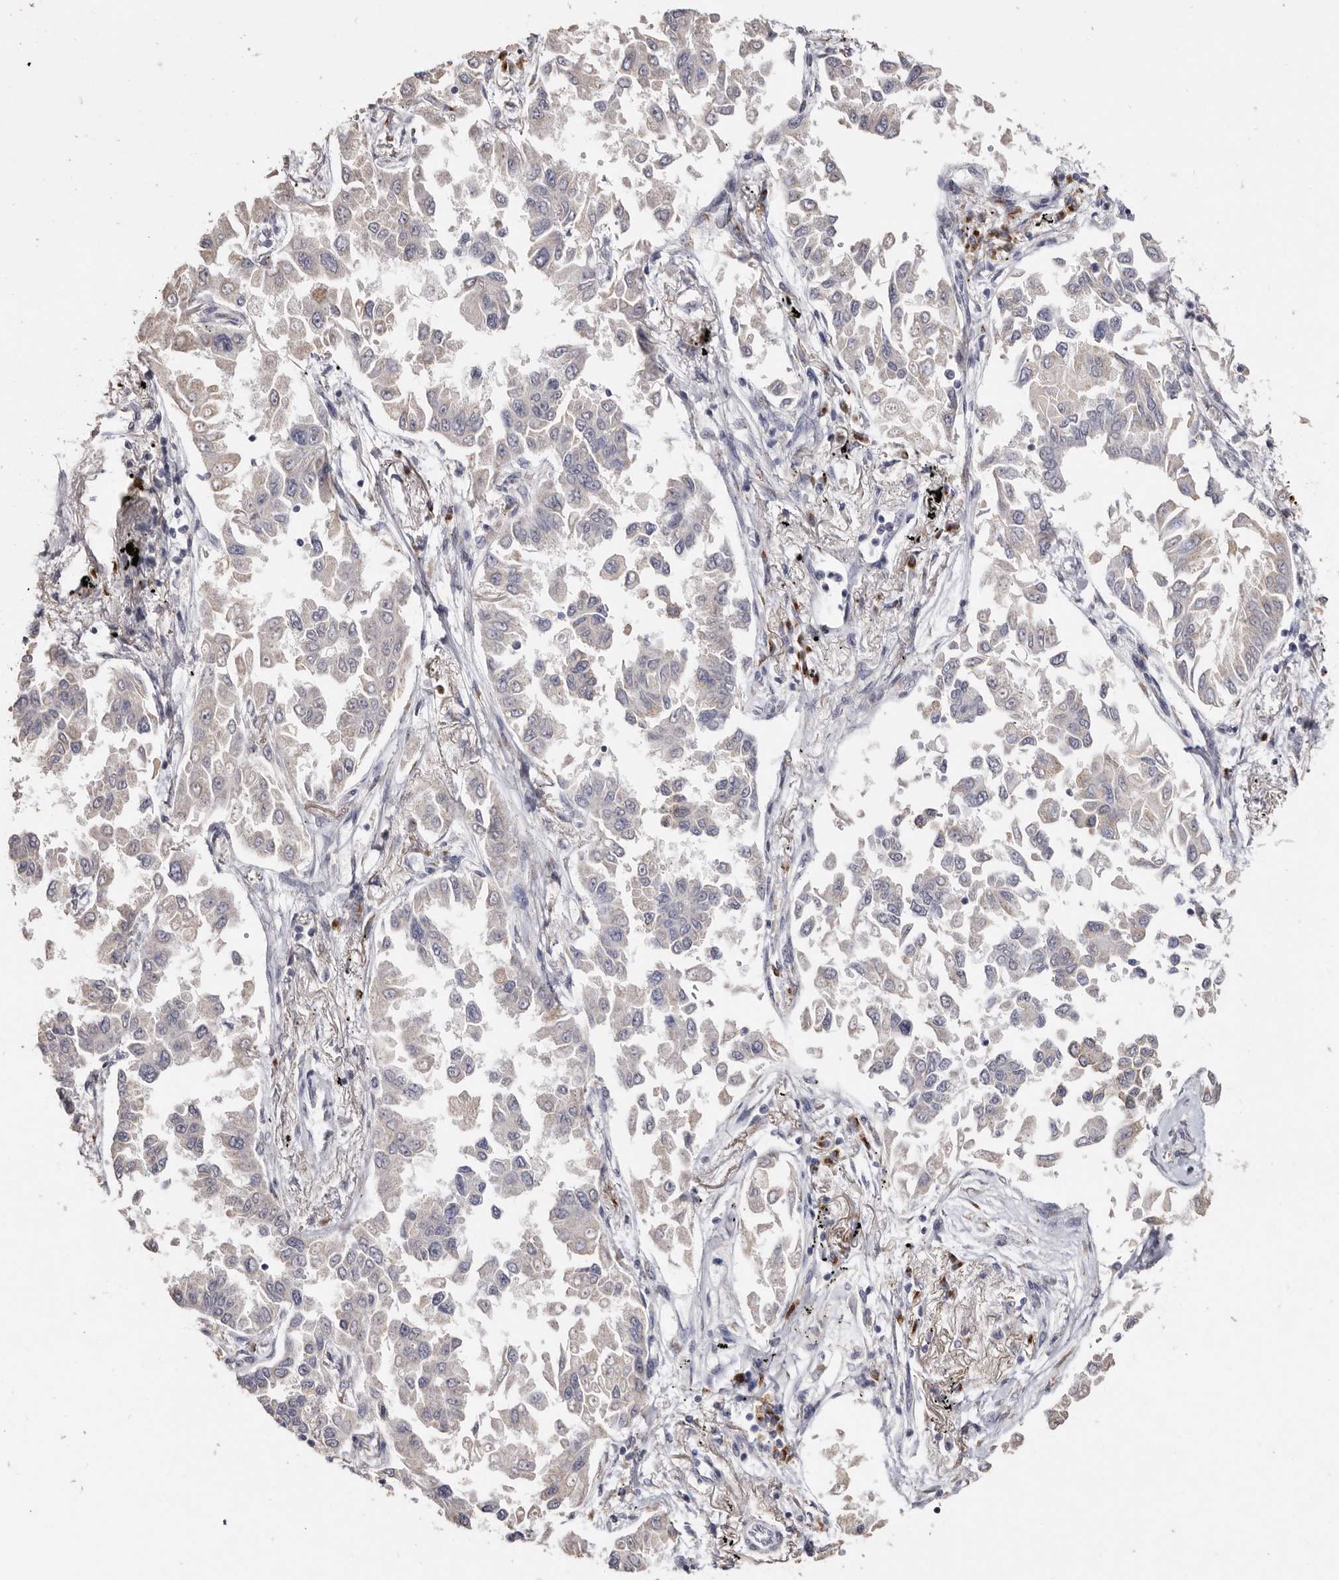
{"staining": {"intensity": "negative", "quantity": "none", "location": "none"}, "tissue": "lung cancer", "cell_type": "Tumor cells", "image_type": "cancer", "snomed": [{"axis": "morphology", "description": "Adenocarcinoma, NOS"}, {"axis": "topography", "description": "Lung"}], "caption": "This is an IHC histopathology image of lung adenocarcinoma. There is no staining in tumor cells.", "gene": "LGALS7B", "patient": {"sex": "female", "age": 67}}